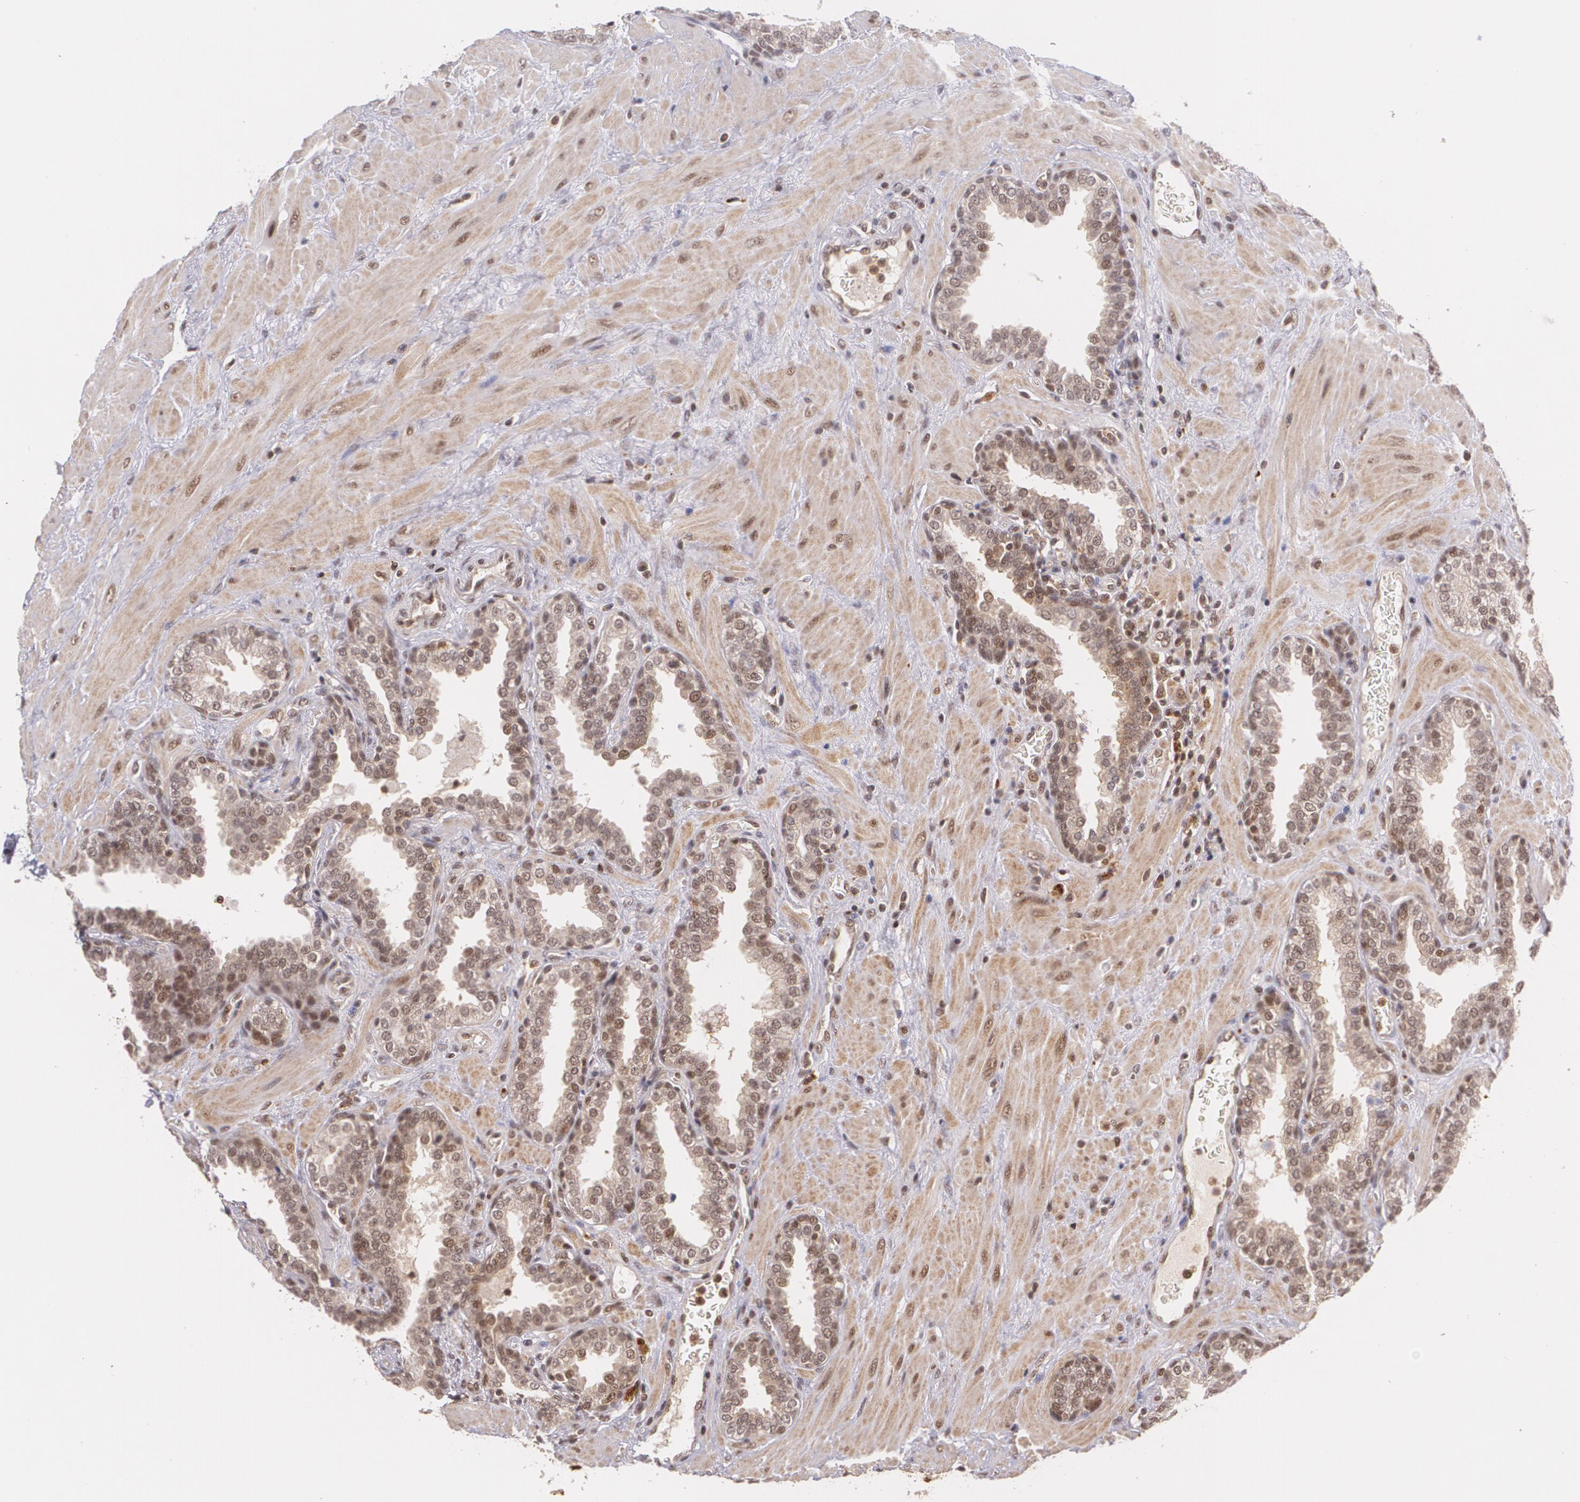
{"staining": {"intensity": "weak", "quantity": "25%-75%", "location": "cytoplasmic/membranous,nuclear"}, "tissue": "prostate", "cell_type": "Glandular cells", "image_type": "normal", "snomed": [{"axis": "morphology", "description": "Normal tissue, NOS"}, {"axis": "topography", "description": "Prostate"}], "caption": "The immunohistochemical stain shows weak cytoplasmic/membranous,nuclear expression in glandular cells of unremarkable prostate. (Brightfield microscopy of DAB IHC at high magnification).", "gene": "CUL2", "patient": {"sex": "male", "age": 51}}